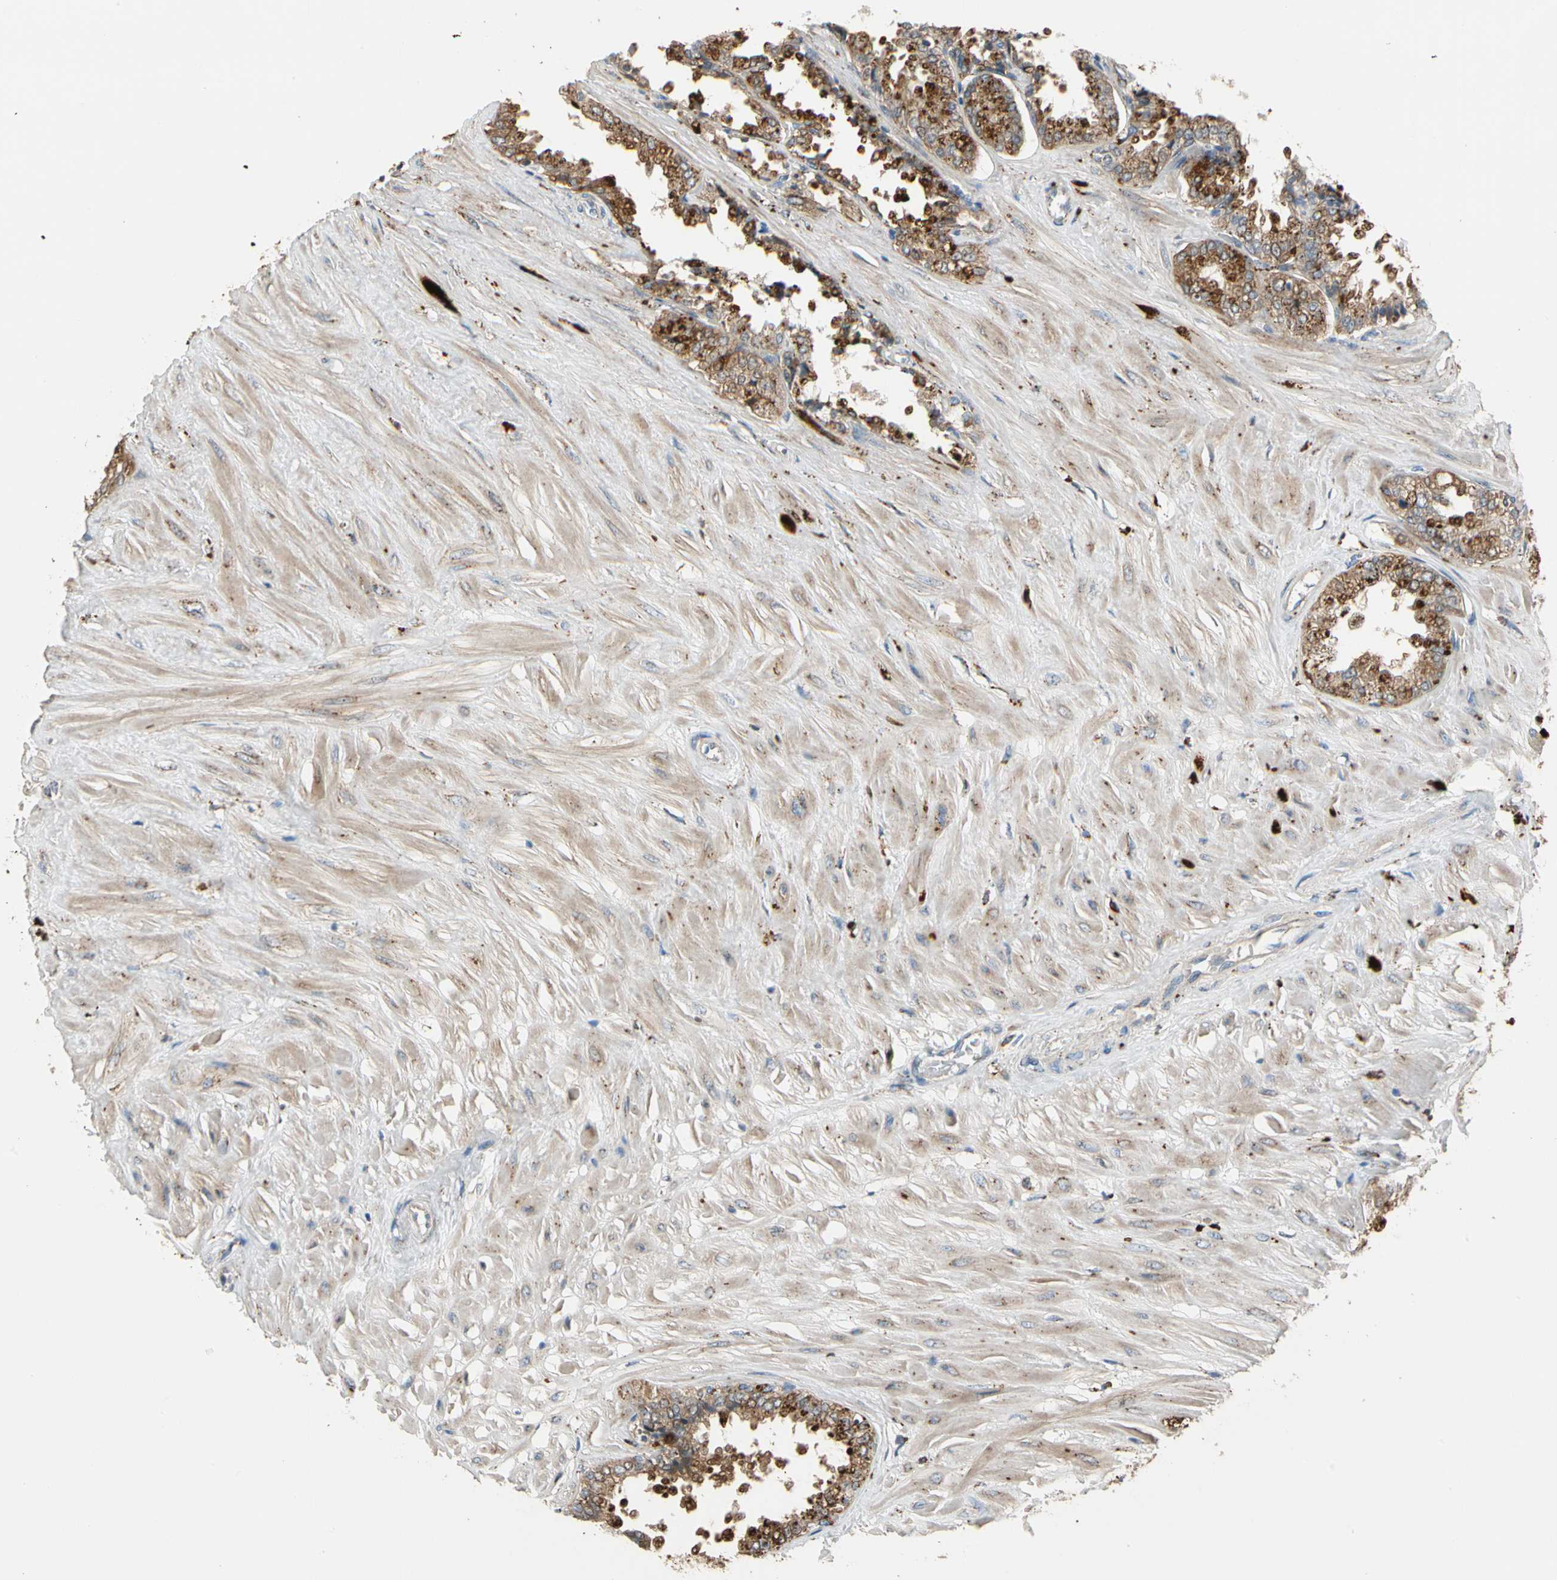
{"staining": {"intensity": "strong", "quantity": ">75%", "location": "cytoplasmic/membranous"}, "tissue": "seminal vesicle", "cell_type": "Glandular cells", "image_type": "normal", "snomed": [{"axis": "morphology", "description": "Normal tissue, NOS"}, {"axis": "topography", "description": "Seminal veicle"}], "caption": "The immunohistochemical stain labels strong cytoplasmic/membranous expression in glandular cells of normal seminal vesicle. Using DAB (brown) and hematoxylin (blue) stains, captured at high magnification using brightfield microscopy.", "gene": "GM2A", "patient": {"sex": "male", "age": 46}}